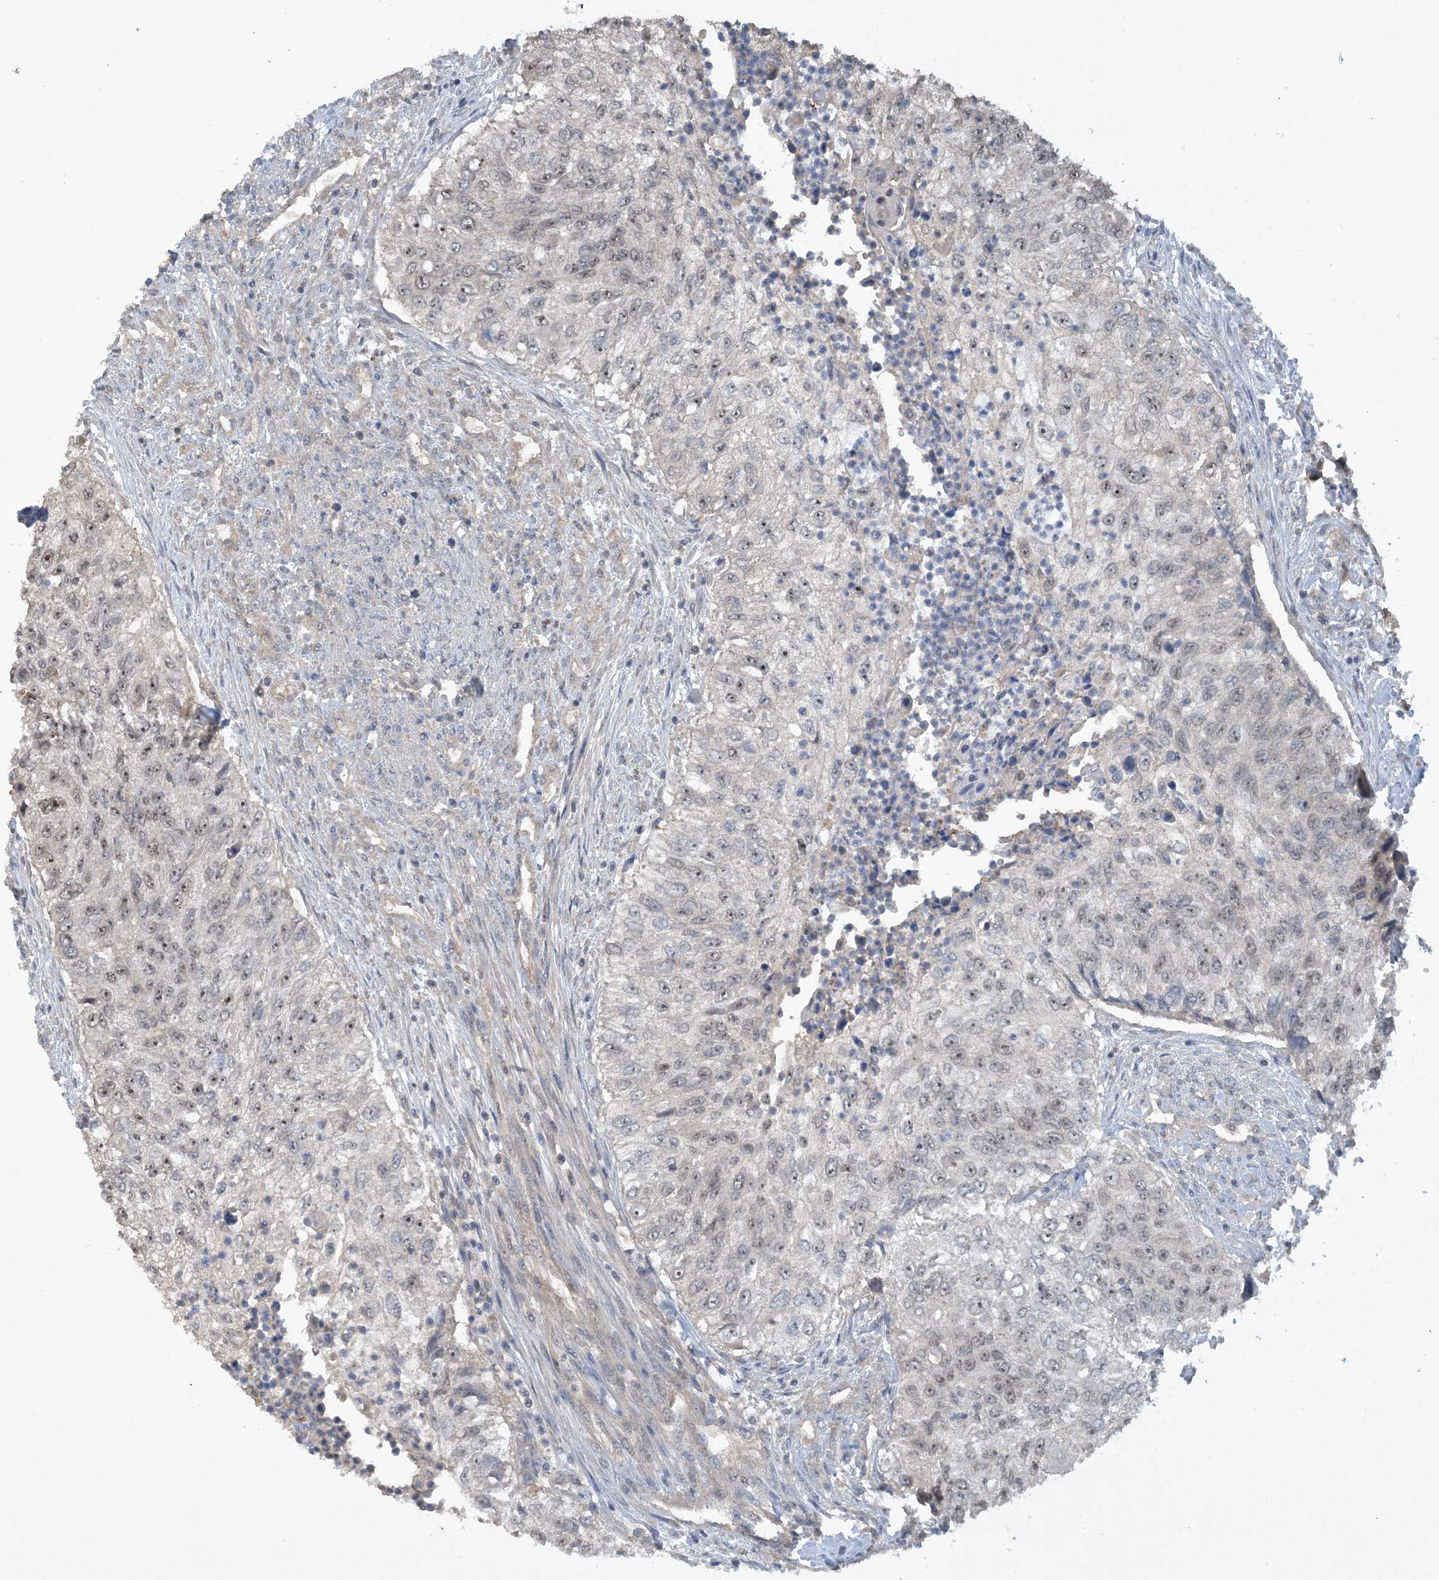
{"staining": {"intensity": "weak", "quantity": "25%-75%", "location": "nuclear"}, "tissue": "urothelial cancer", "cell_type": "Tumor cells", "image_type": "cancer", "snomed": [{"axis": "morphology", "description": "Urothelial carcinoma, High grade"}, {"axis": "topography", "description": "Urinary bladder"}], "caption": "Immunohistochemical staining of human high-grade urothelial carcinoma displays low levels of weak nuclear protein positivity in approximately 25%-75% of tumor cells.", "gene": "UBE2E1", "patient": {"sex": "female", "age": 60}}